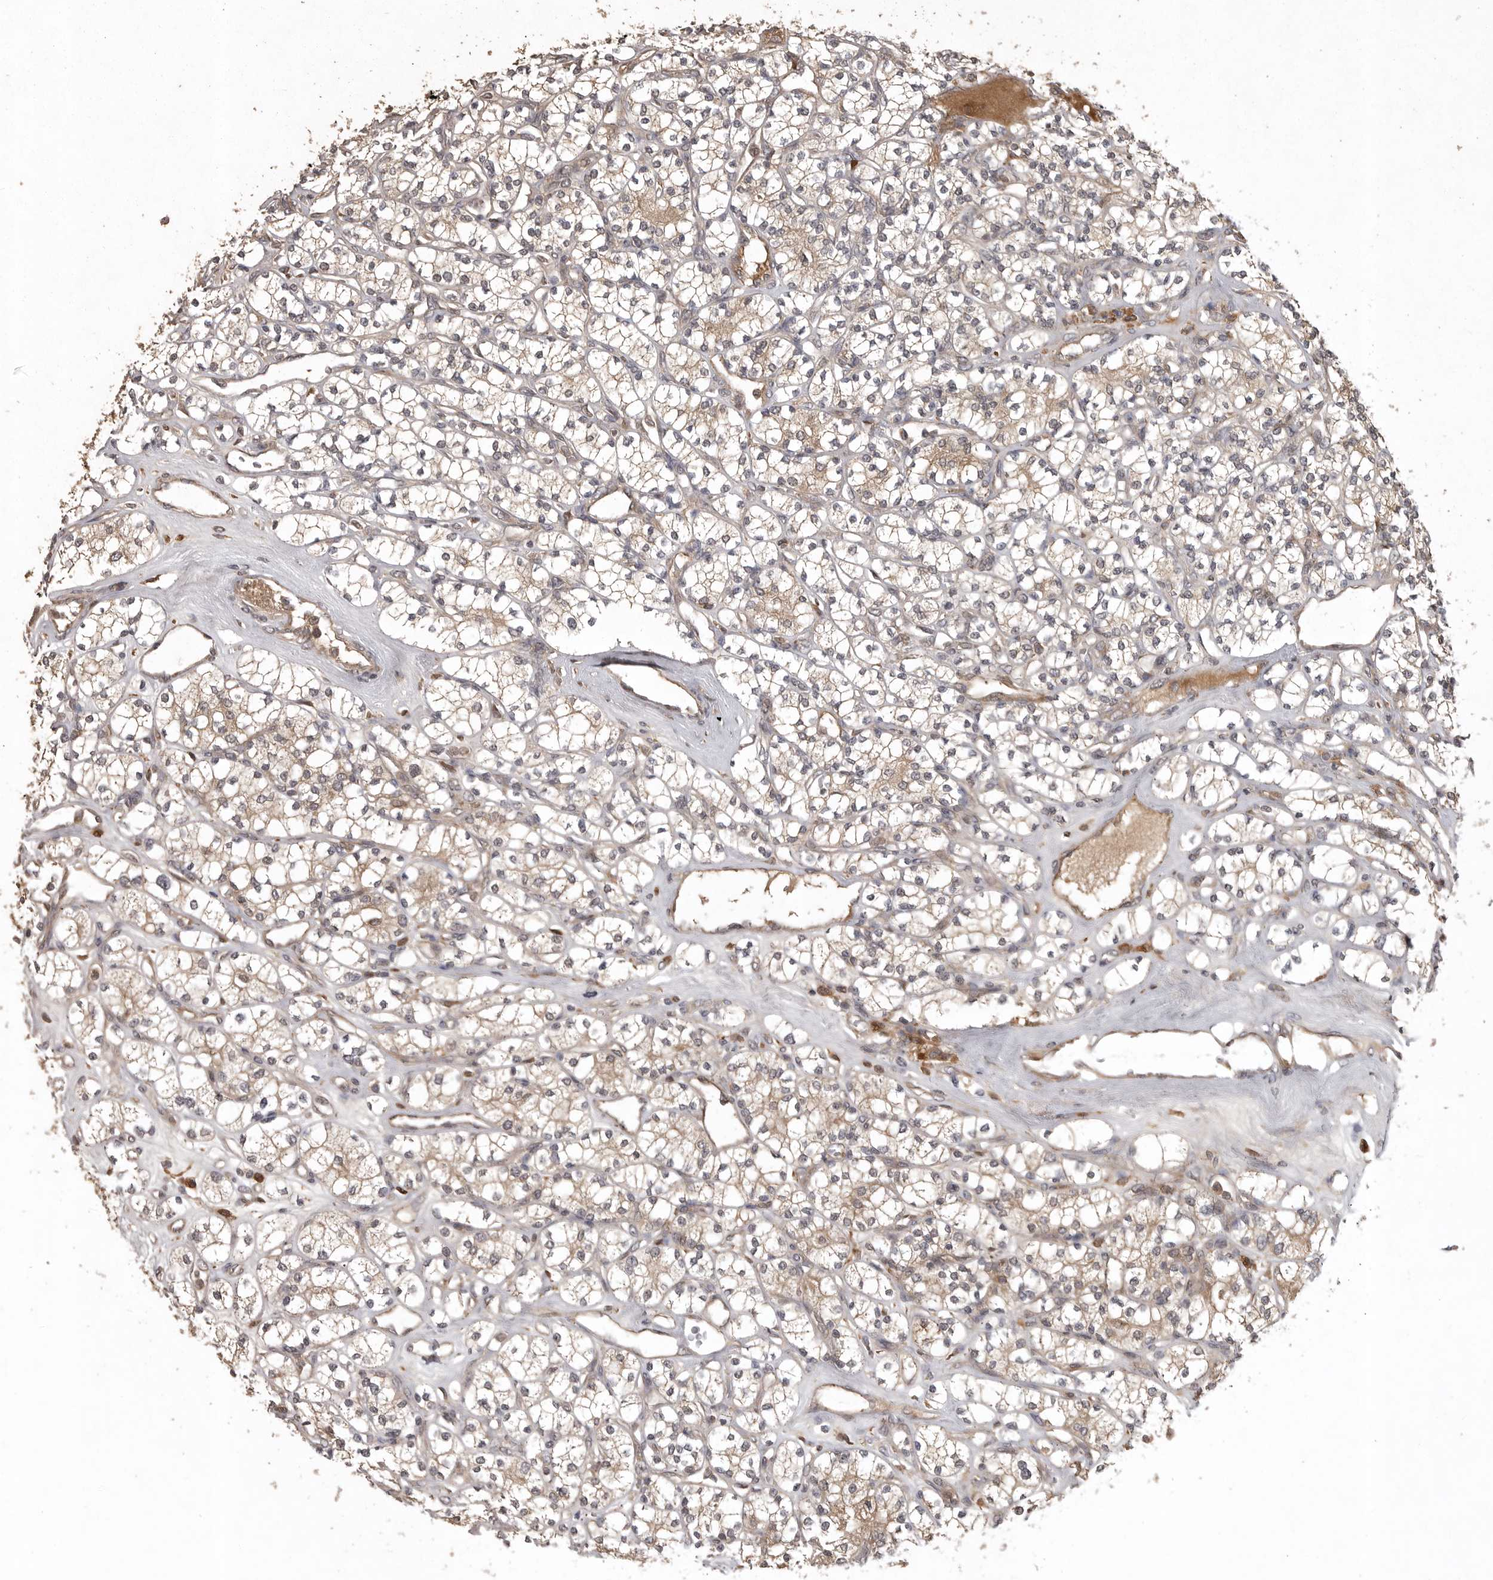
{"staining": {"intensity": "weak", "quantity": "<25%", "location": "cytoplasmic/membranous"}, "tissue": "renal cancer", "cell_type": "Tumor cells", "image_type": "cancer", "snomed": [{"axis": "morphology", "description": "Adenocarcinoma, NOS"}, {"axis": "topography", "description": "Kidney"}], "caption": "Adenocarcinoma (renal) was stained to show a protein in brown. There is no significant staining in tumor cells.", "gene": "GPR31", "patient": {"sex": "male", "age": 77}}